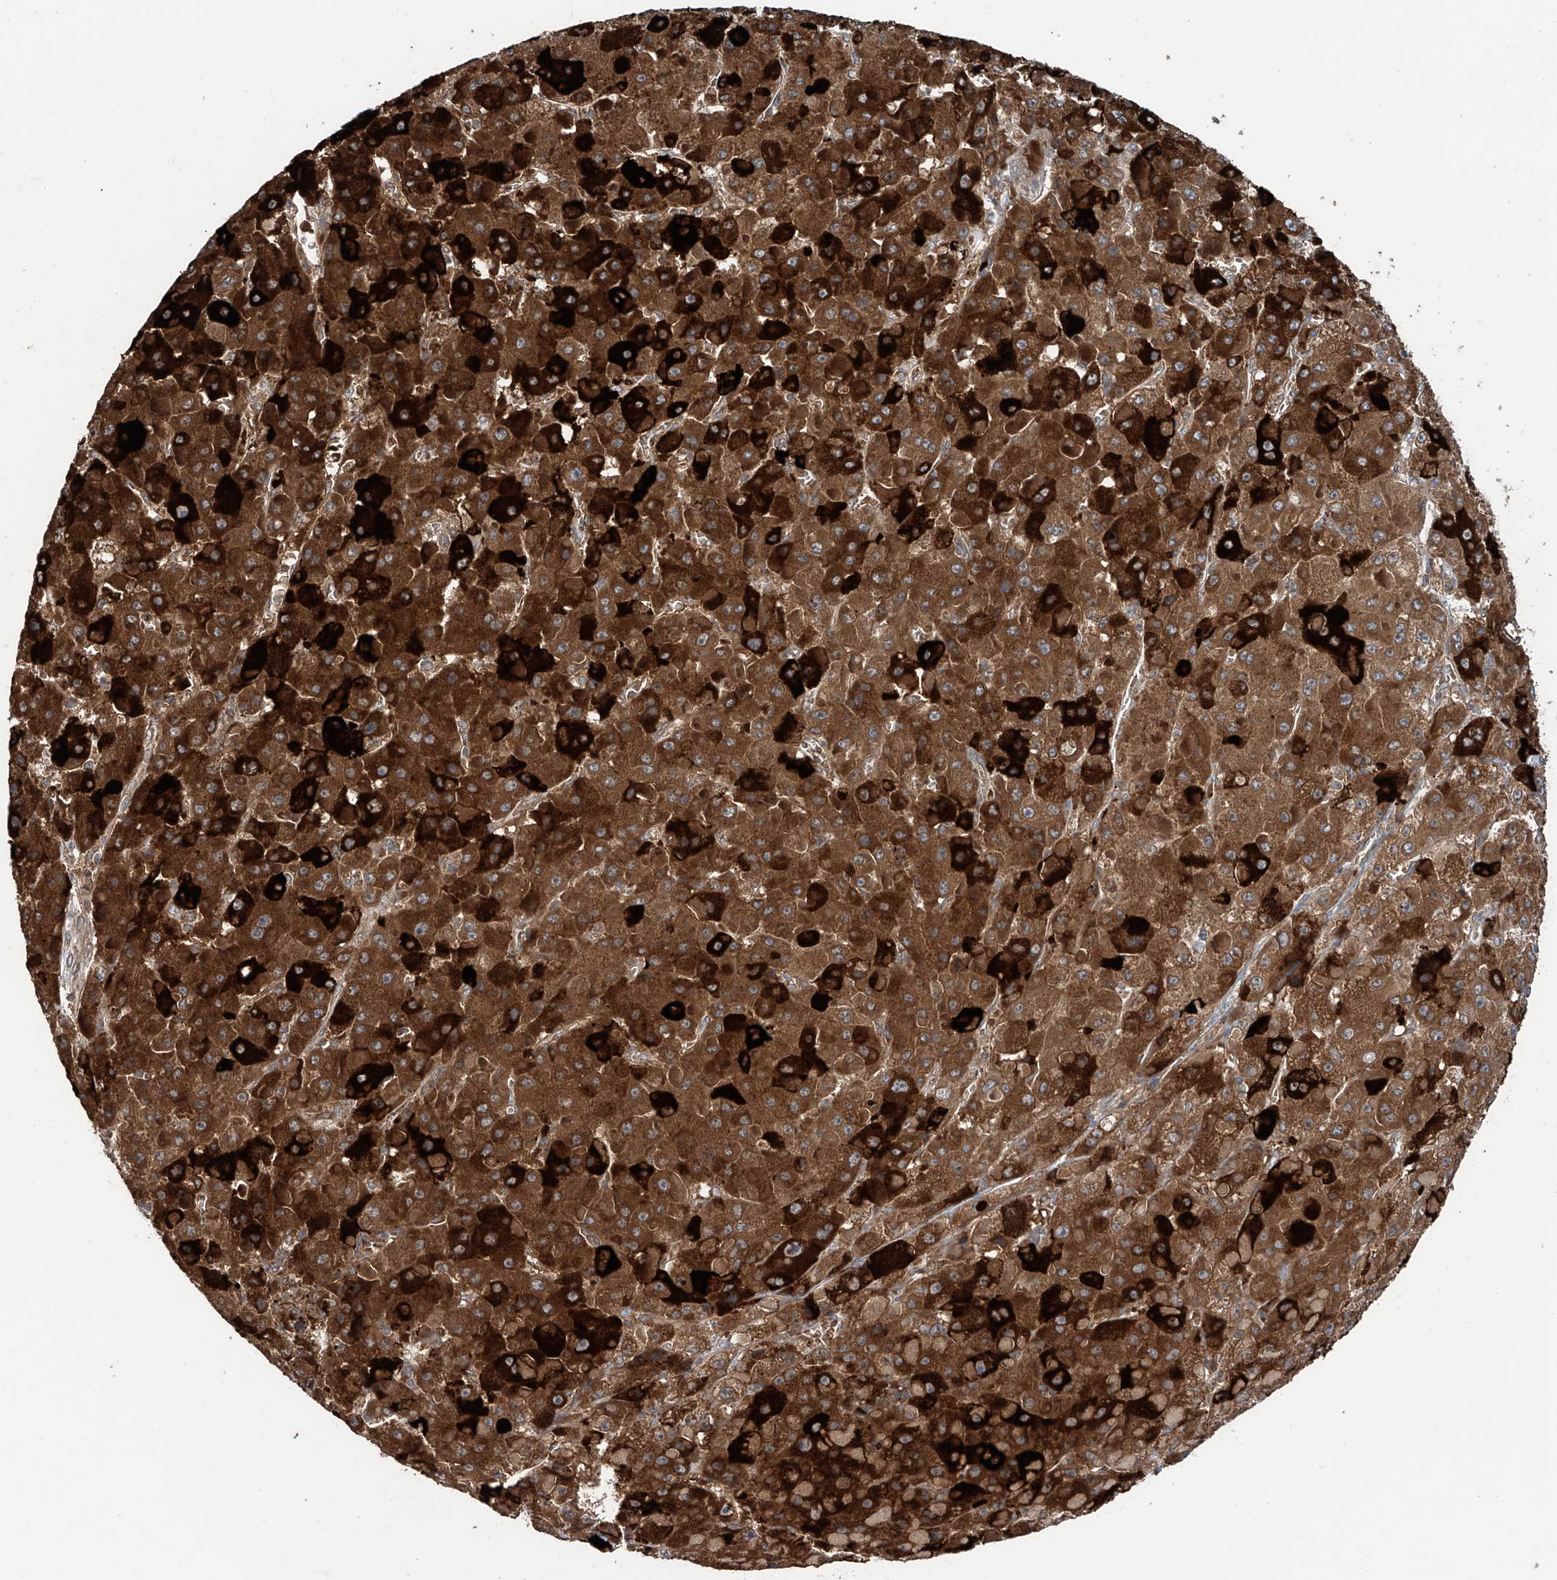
{"staining": {"intensity": "strong", "quantity": ">75%", "location": "cytoplasmic/membranous"}, "tissue": "liver cancer", "cell_type": "Tumor cells", "image_type": "cancer", "snomed": [{"axis": "morphology", "description": "Carcinoma, Hepatocellular, NOS"}, {"axis": "topography", "description": "Liver"}], "caption": "IHC photomicrograph of neoplastic tissue: human hepatocellular carcinoma (liver) stained using immunohistochemistry (IHC) displays high levels of strong protein expression localized specifically in the cytoplasmic/membranous of tumor cells, appearing as a cytoplasmic/membranous brown color.", "gene": "ZDHHC9", "patient": {"sex": "female", "age": 73}}